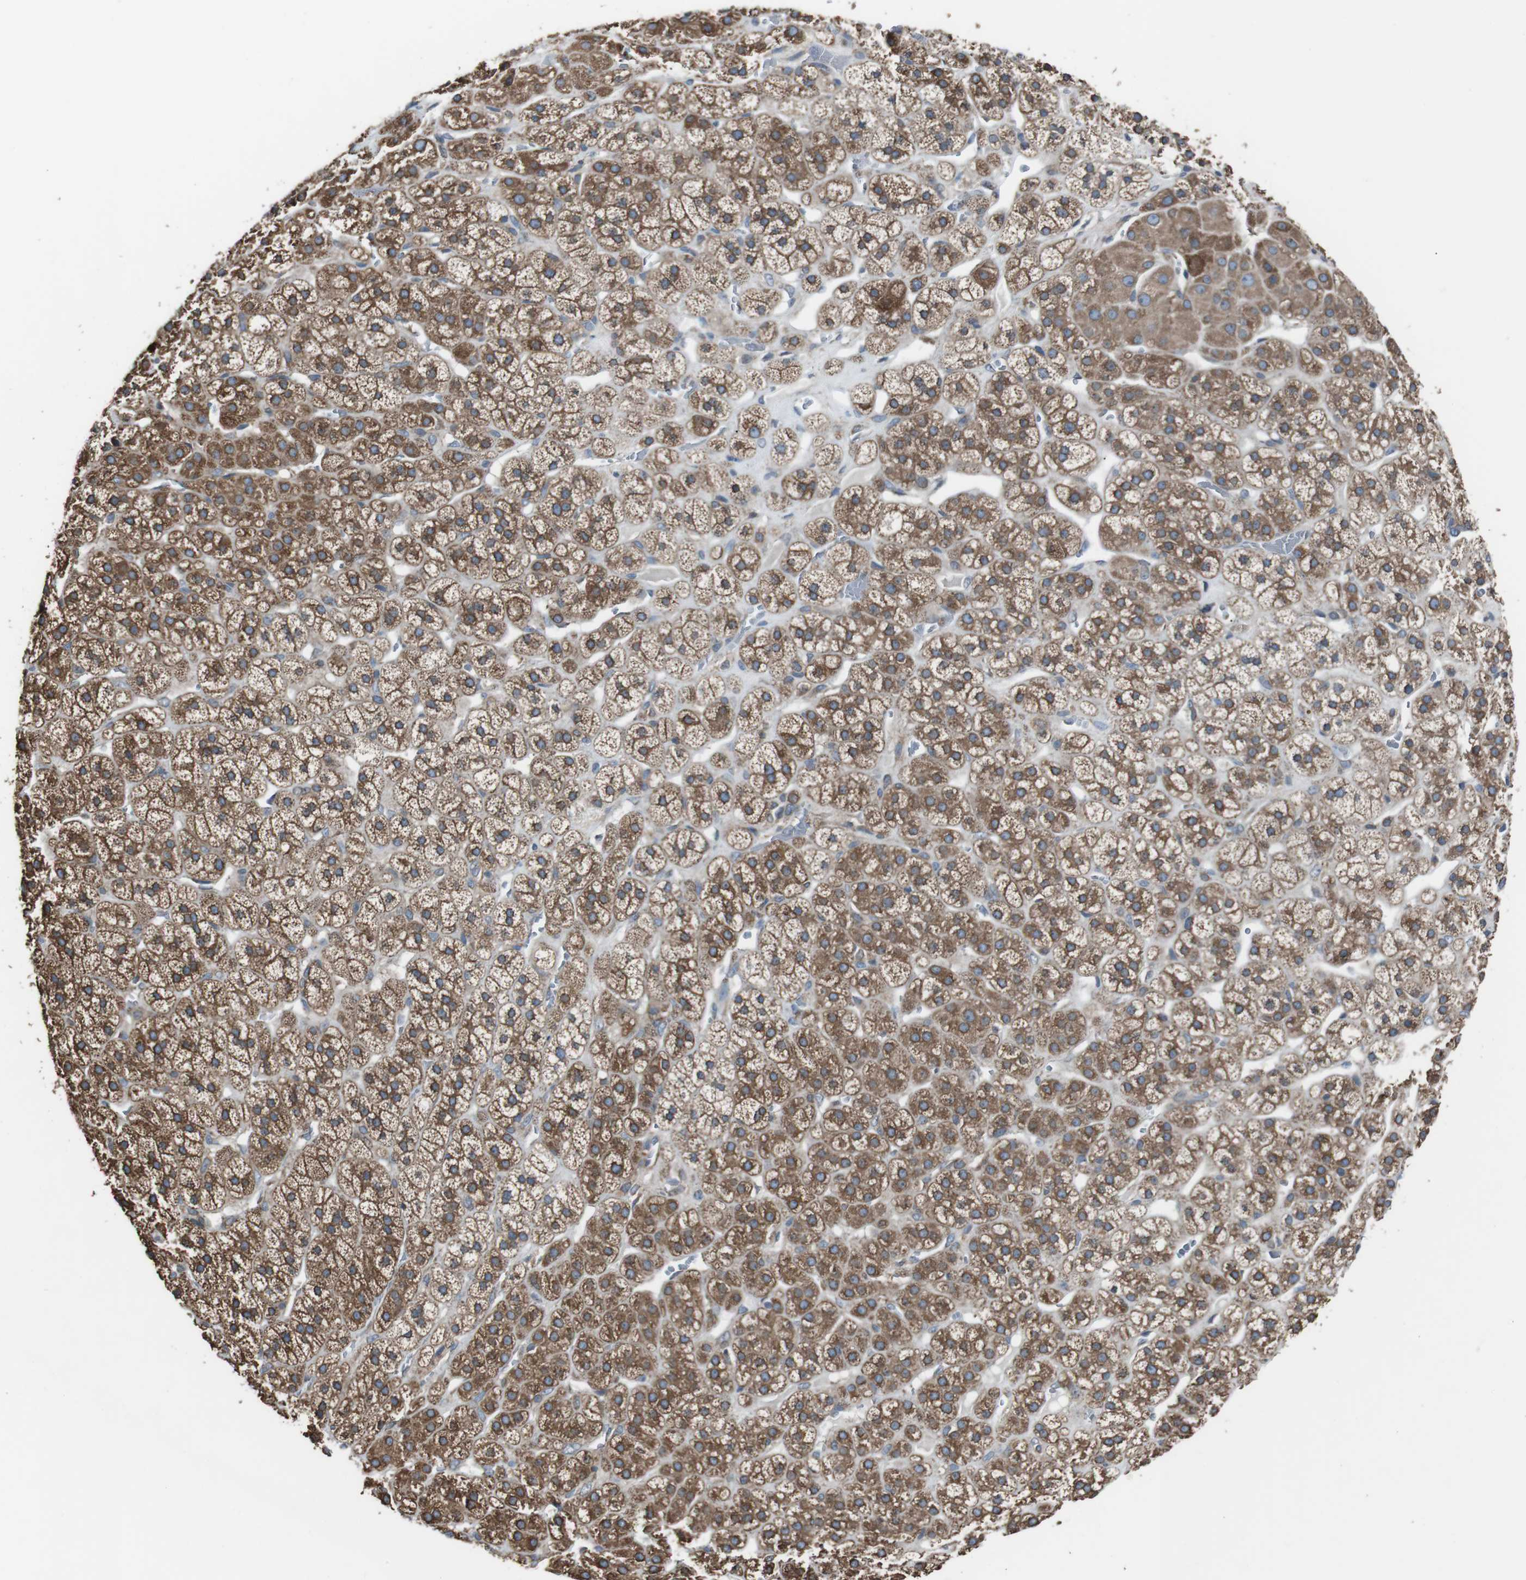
{"staining": {"intensity": "moderate", "quantity": ">75%", "location": "cytoplasmic/membranous"}, "tissue": "adrenal gland", "cell_type": "Glandular cells", "image_type": "normal", "snomed": [{"axis": "morphology", "description": "Normal tissue, NOS"}, {"axis": "topography", "description": "Adrenal gland"}], "caption": "Immunohistochemical staining of normal human adrenal gland reveals medium levels of moderate cytoplasmic/membranous positivity in about >75% of glandular cells. Immunohistochemistry (ihc) stains the protein of interest in brown and the nuclei are stained blue.", "gene": "CISD2", "patient": {"sex": "male", "age": 56}}